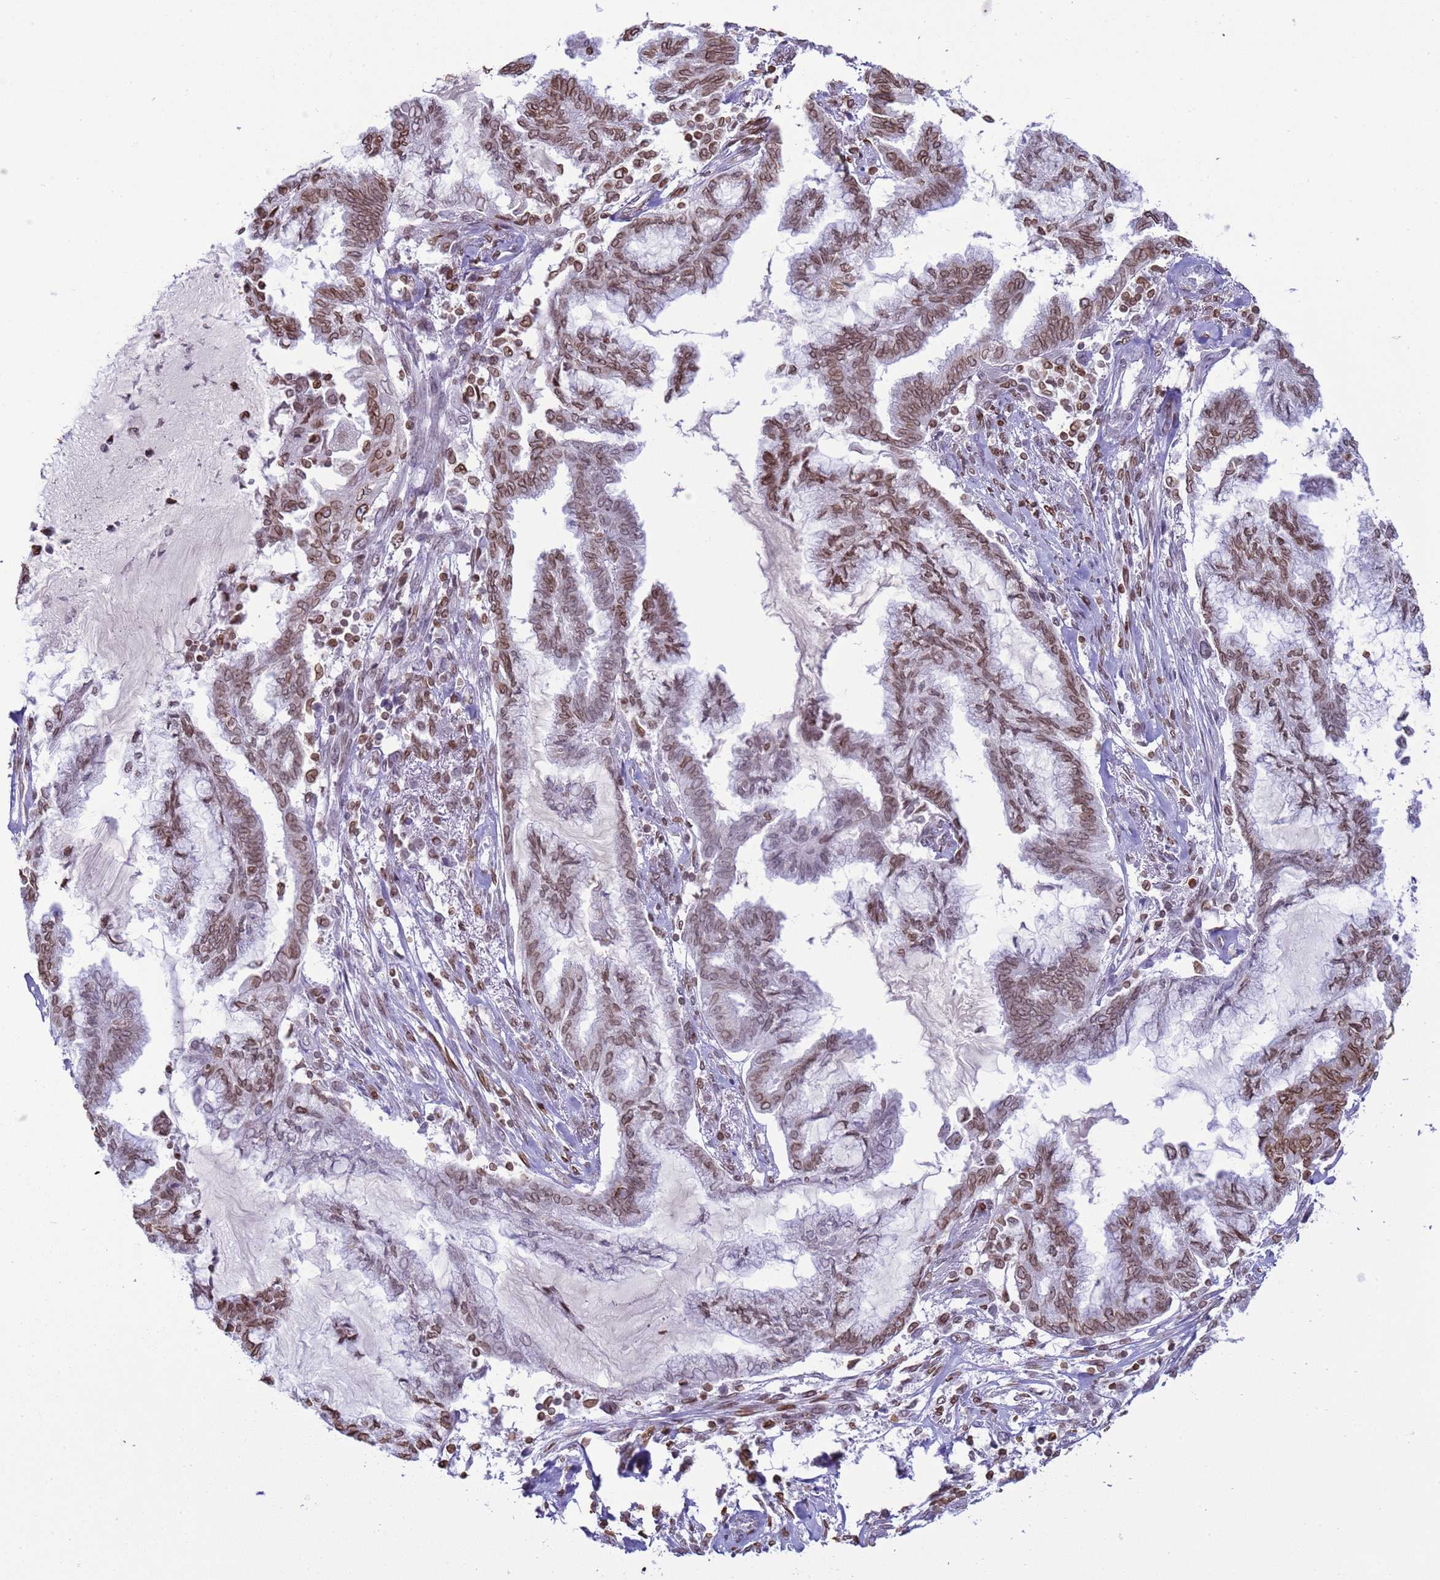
{"staining": {"intensity": "moderate", "quantity": ">75%", "location": "cytoplasmic/membranous,nuclear"}, "tissue": "endometrial cancer", "cell_type": "Tumor cells", "image_type": "cancer", "snomed": [{"axis": "morphology", "description": "Adenocarcinoma, NOS"}, {"axis": "topography", "description": "Endometrium"}], "caption": "Moderate cytoplasmic/membranous and nuclear expression is identified in about >75% of tumor cells in adenocarcinoma (endometrial).", "gene": "DHX37", "patient": {"sex": "female", "age": 86}}